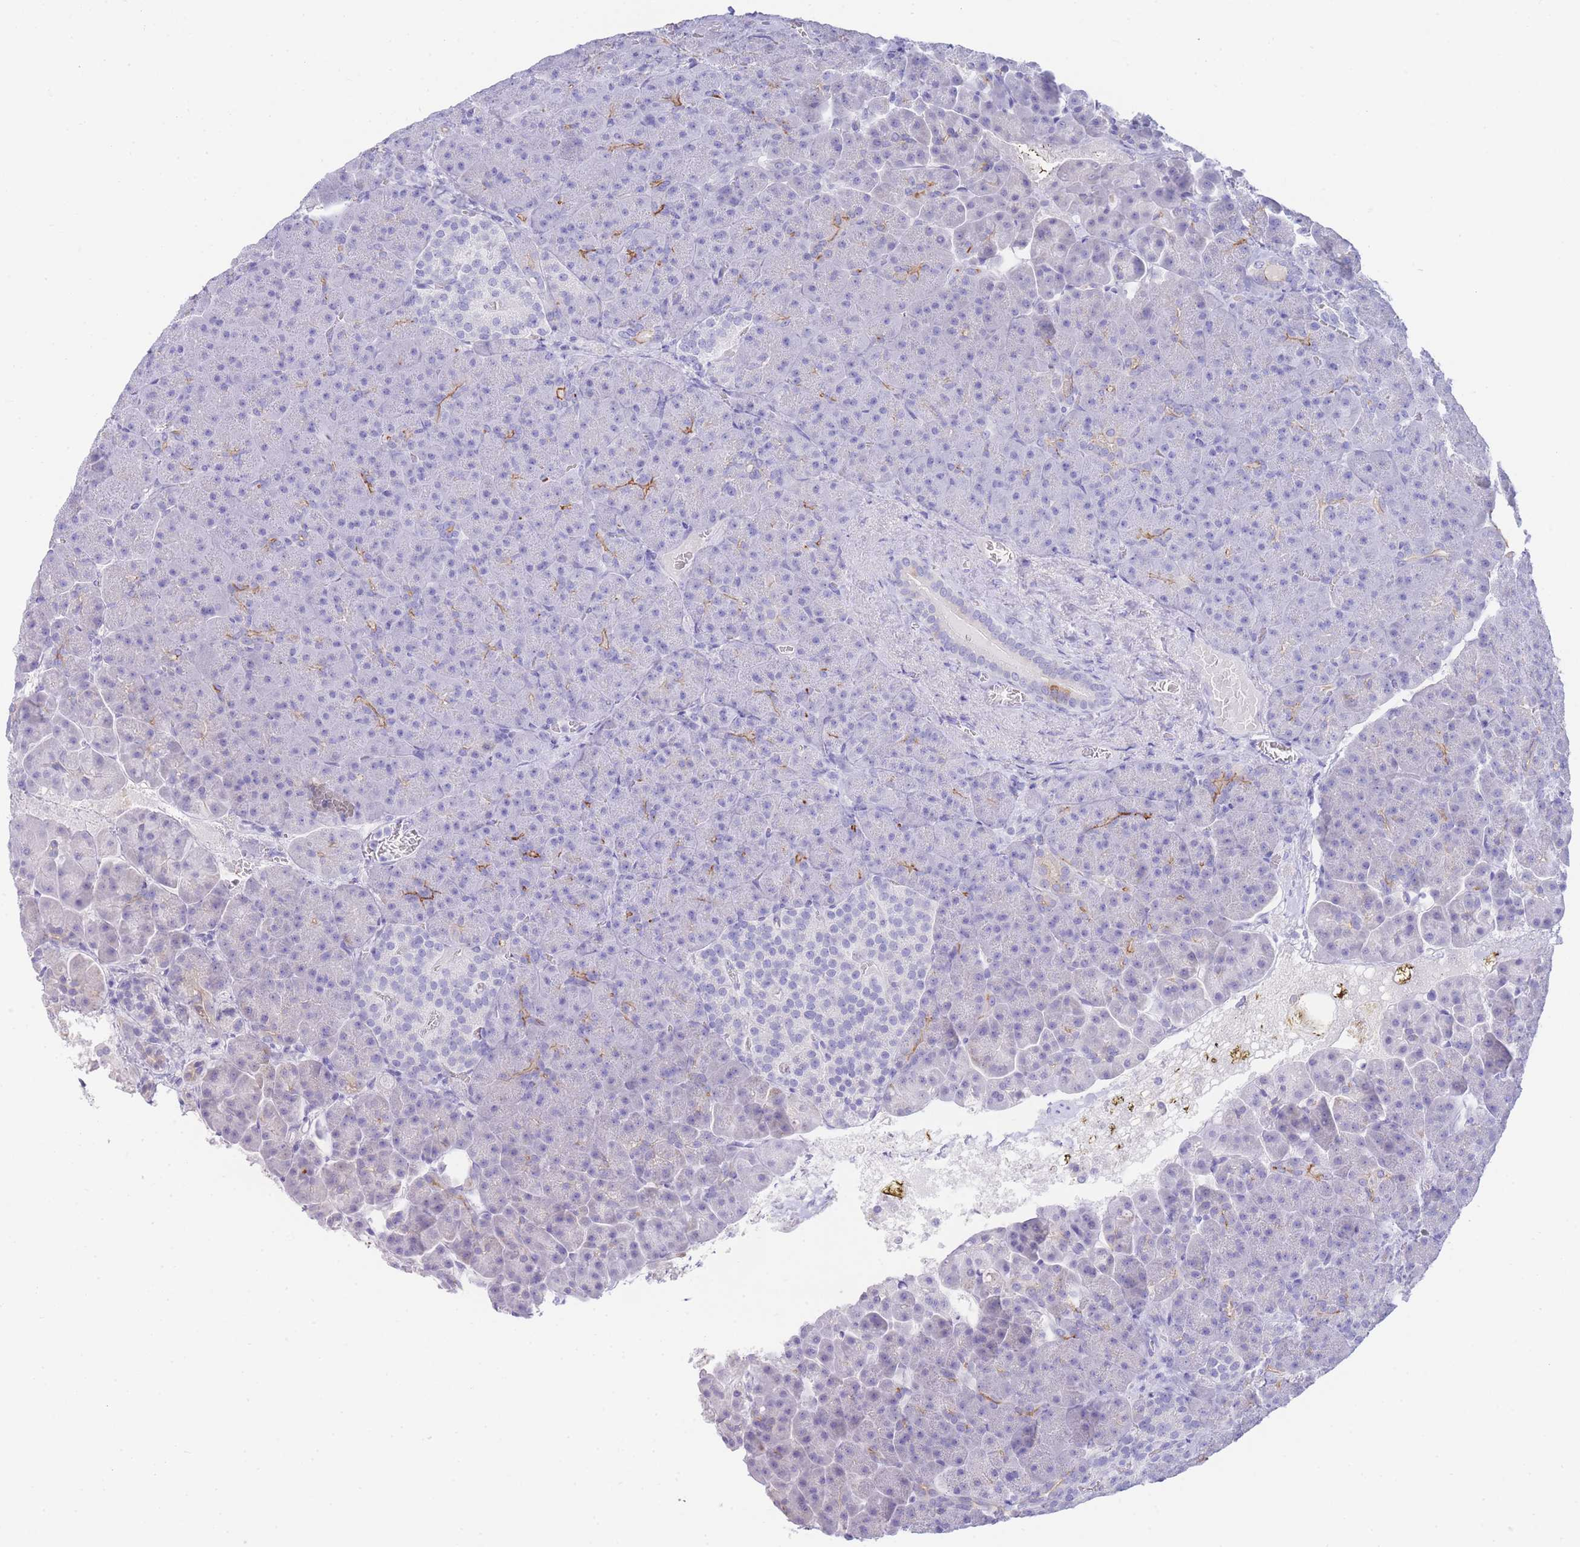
{"staining": {"intensity": "negative", "quantity": "none", "location": "none"}, "tissue": "pancreas", "cell_type": "Exocrine glandular cells", "image_type": "normal", "snomed": [{"axis": "morphology", "description": "Normal tissue, NOS"}, {"axis": "topography", "description": "Pancreas"}], "caption": "Immunohistochemistry of unremarkable human pancreas shows no expression in exocrine glandular cells. The staining was performed using DAB to visualize the protein expression in brown, while the nuclei were stained in blue with hematoxylin (Magnification: 20x).", "gene": "LRRC37A2", "patient": {"sex": "female", "age": 74}}